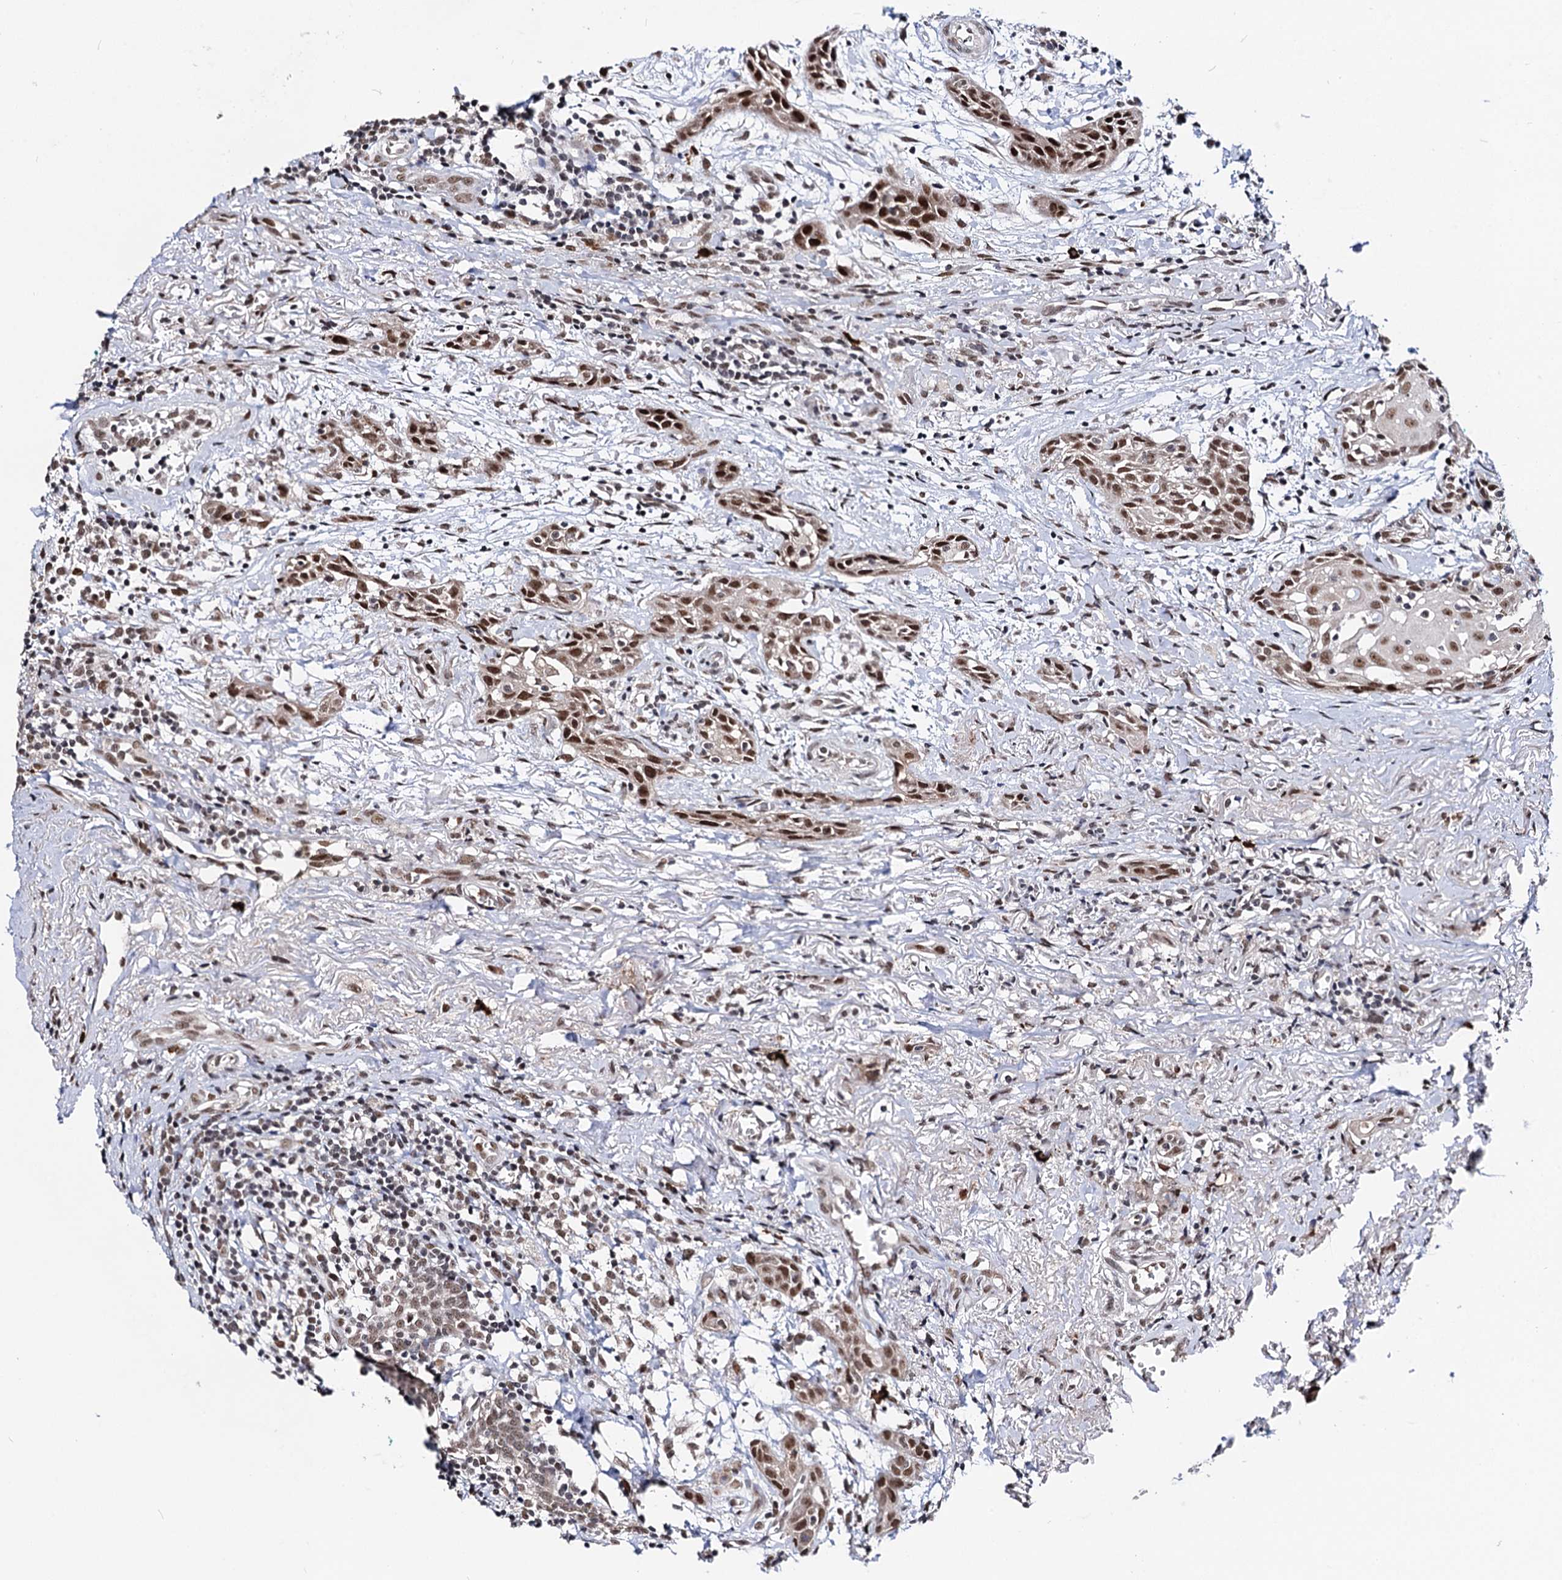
{"staining": {"intensity": "moderate", "quantity": ">75%", "location": "nuclear"}, "tissue": "head and neck cancer", "cell_type": "Tumor cells", "image_type": "cancer", "snomed": [{"axis": "morphology", "description": "Squamous cell carcinoma, NOS"}, {"axis": "topography", "description": "Oral tissue"}, {"axis": "topography", "description": "Head-Neck"}], "caption": "Protein expression analysis of human head and neck cancer (squamous cell carcinoma) reveals moderate nuclear expression in approximately >75% of tumor cells.", "gene": "SFSWAP", "patient": {"sex": "female", "age": 50}}